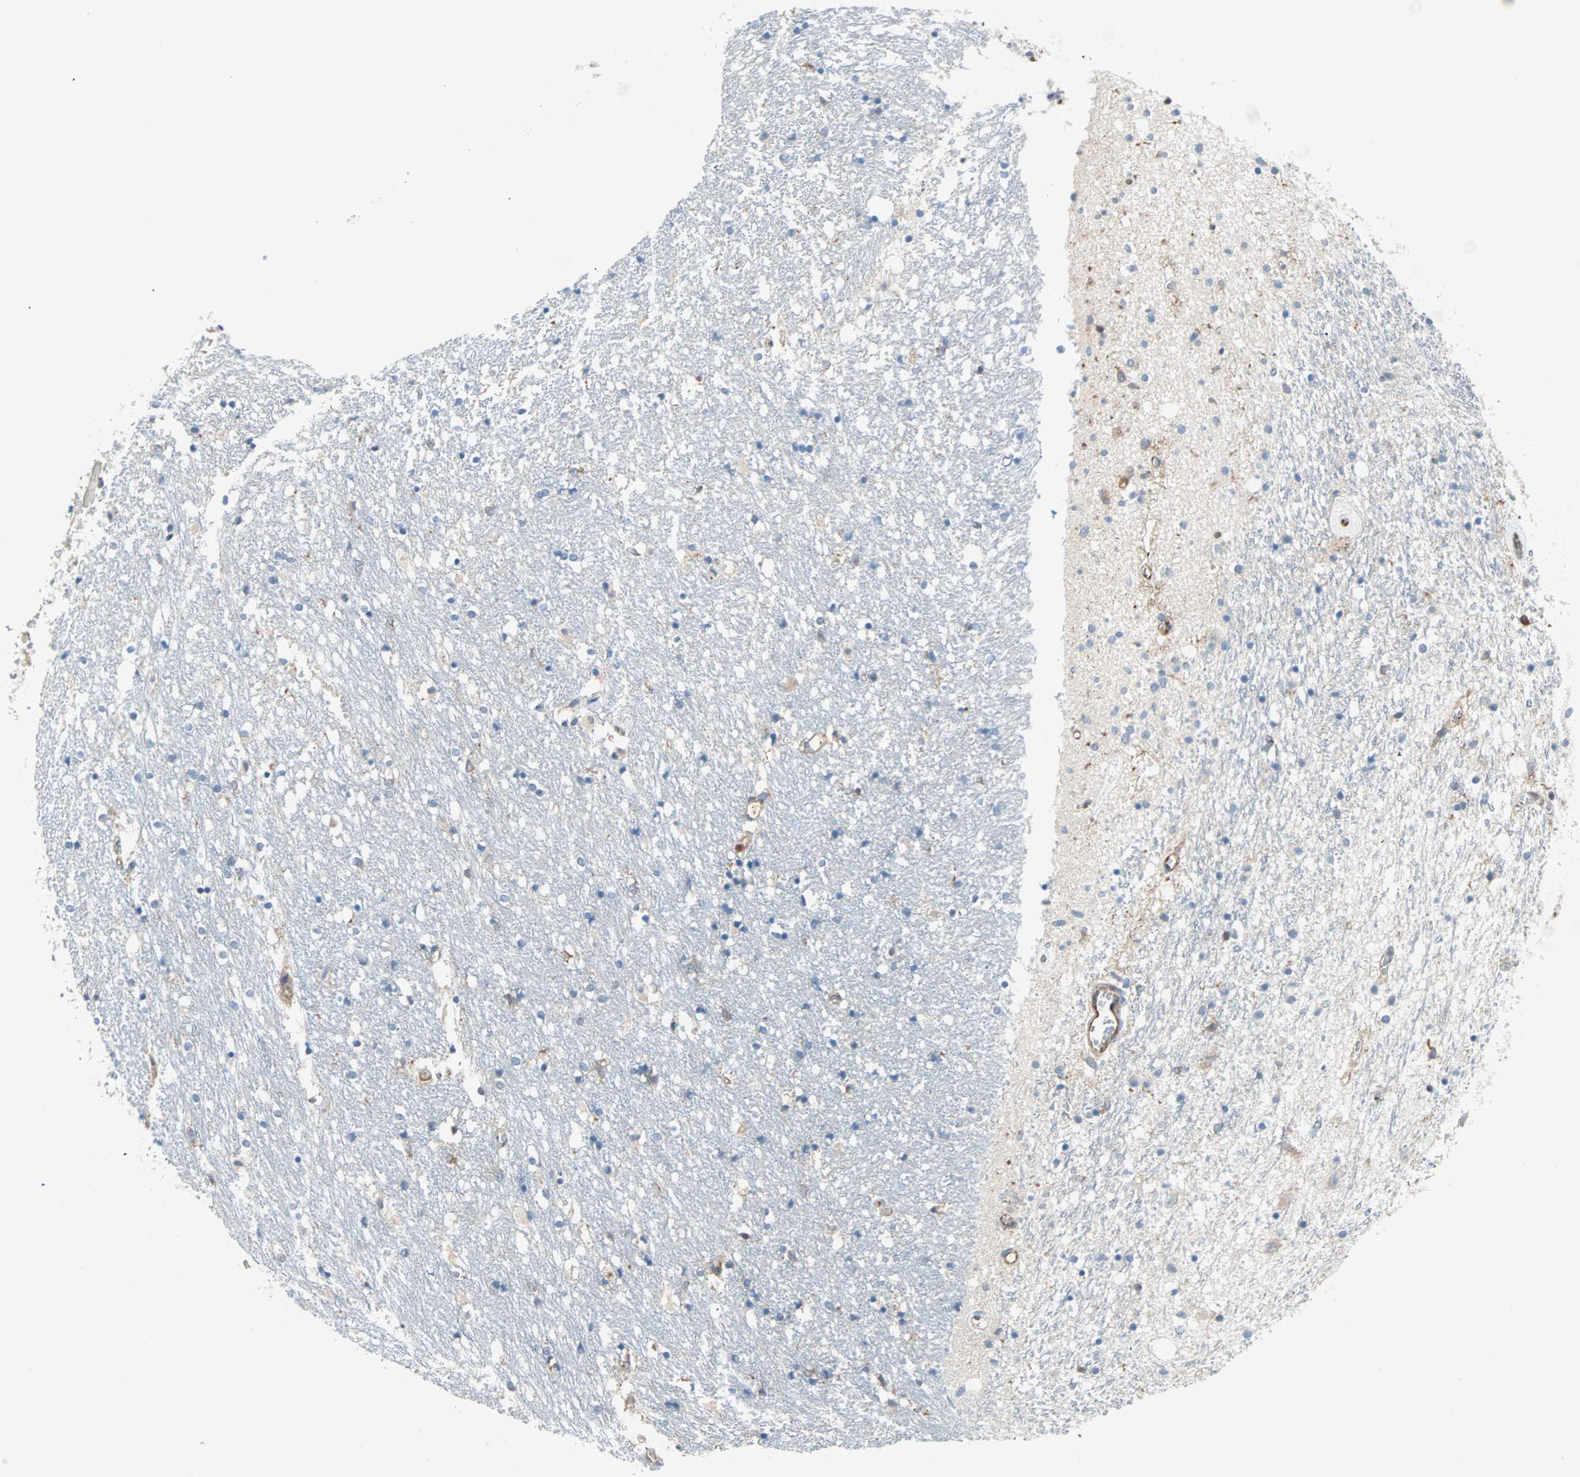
{"staining": {"intensity": "moderate", "quantity": "<25%", "location": "cytoplasmic/membranous"}, "tissue": "caudate", "cell_type": "Glial cells", "image_type": "normal", "snomed": [{"axis": "morphology", "description": "Normal tissue, NOS"}, {"axis": "topography", "description": "Lateral ventricle wall"}], "caption": "Immunohistochemical staining of benign human caudate exhibits <25% levels of moderate cytoplasmic/membranous protein staining in approximately <25% of glial cells.", "gene": "EEF2", "patient": {"sex": "female", "age": 54}}